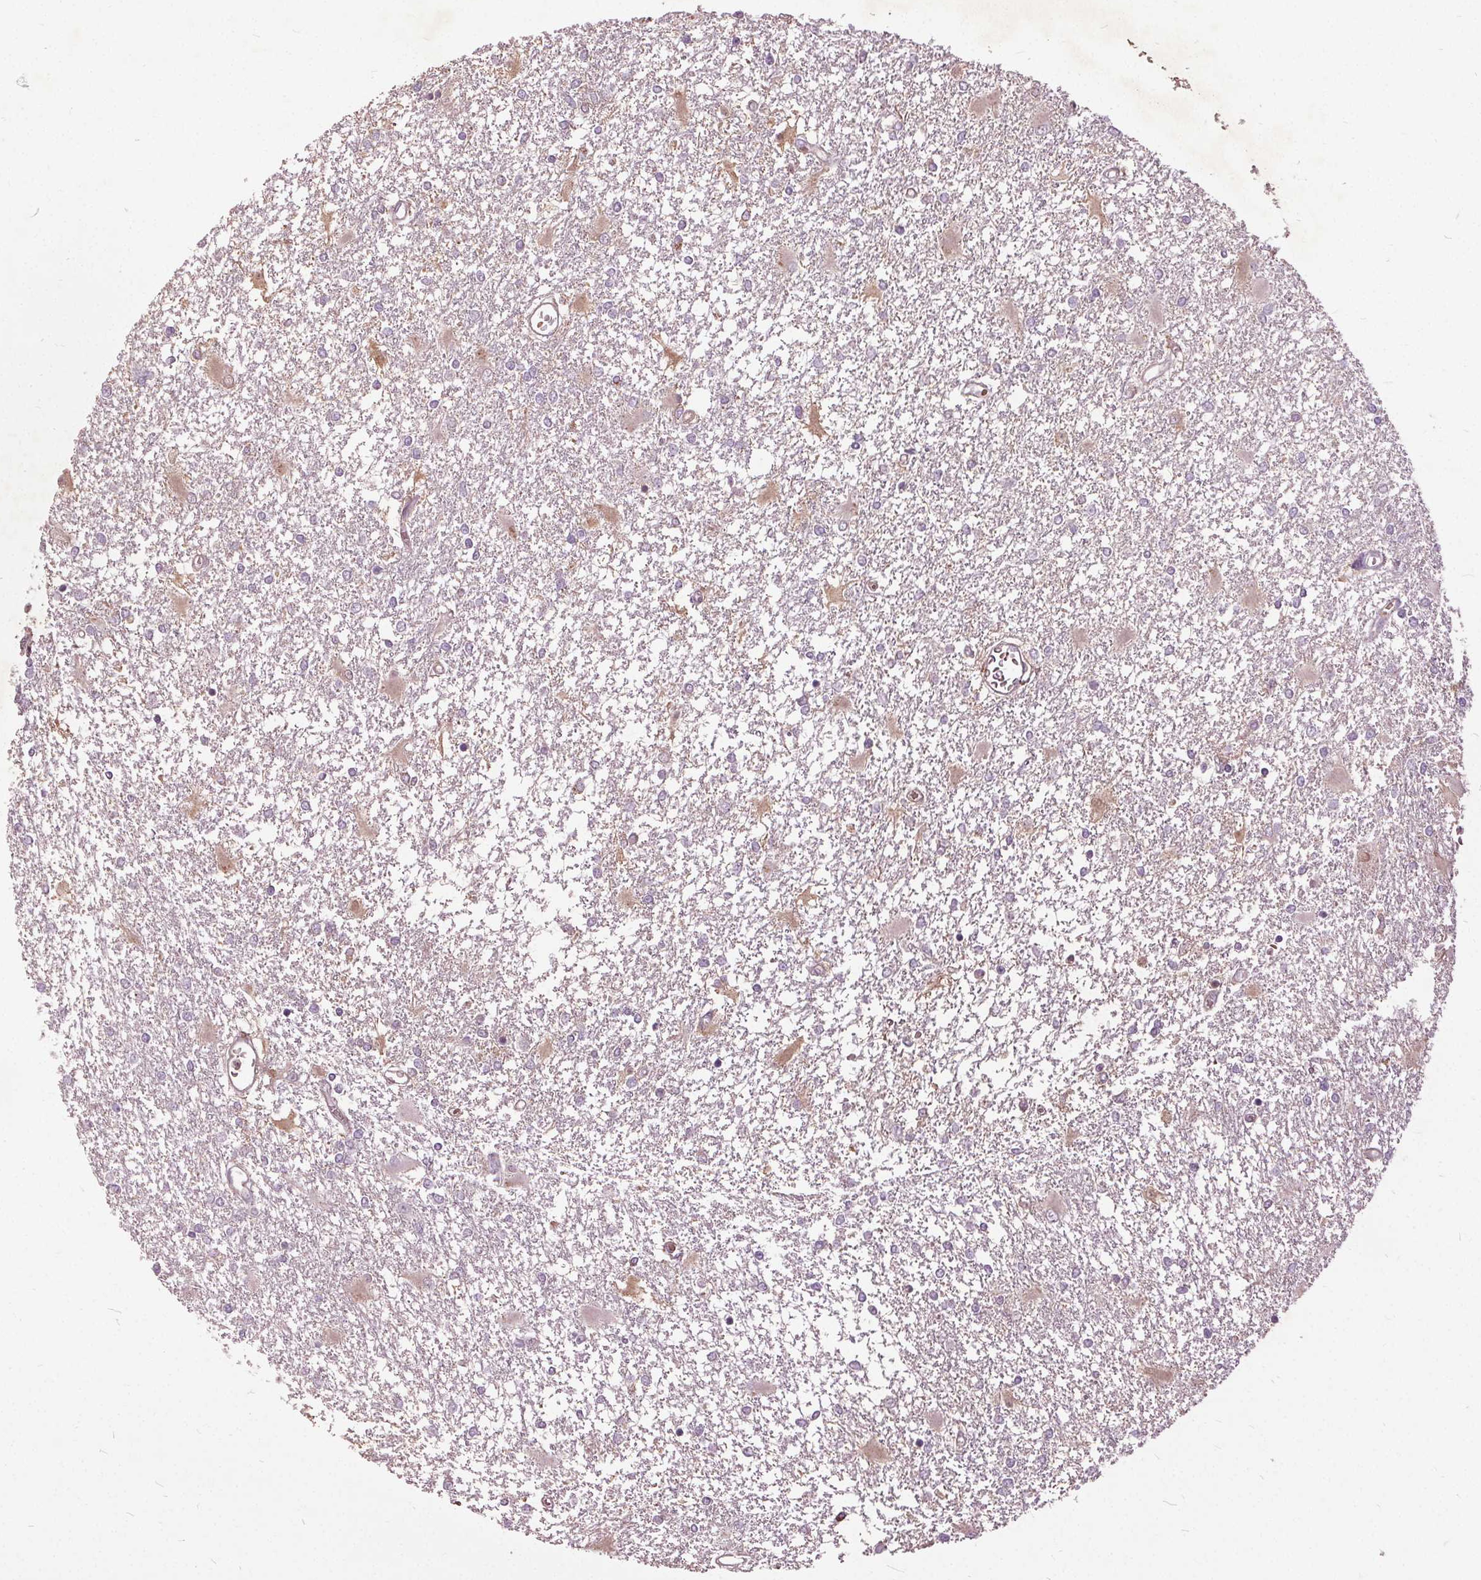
{"staining": {"intensity": "negative", "quantity": "none", "location": "none"}, "tissue": "glioma", "cell_type": "Tumor cells", "image_type": "cancer", "snomed": [{"axis": "morphology", "description": "Glioma, malignant, High grade"}, {"axis": "topography", "description": "Cerebral cortex"}], "caption": "High magnification brightfield microscopy of glioma stained with DAB (brown) and counterstained with hematoxylin (blue): tumor cells show no significant expression.", "gene": "PDGFD", "patient": {"sex": "male", "age": 79}}